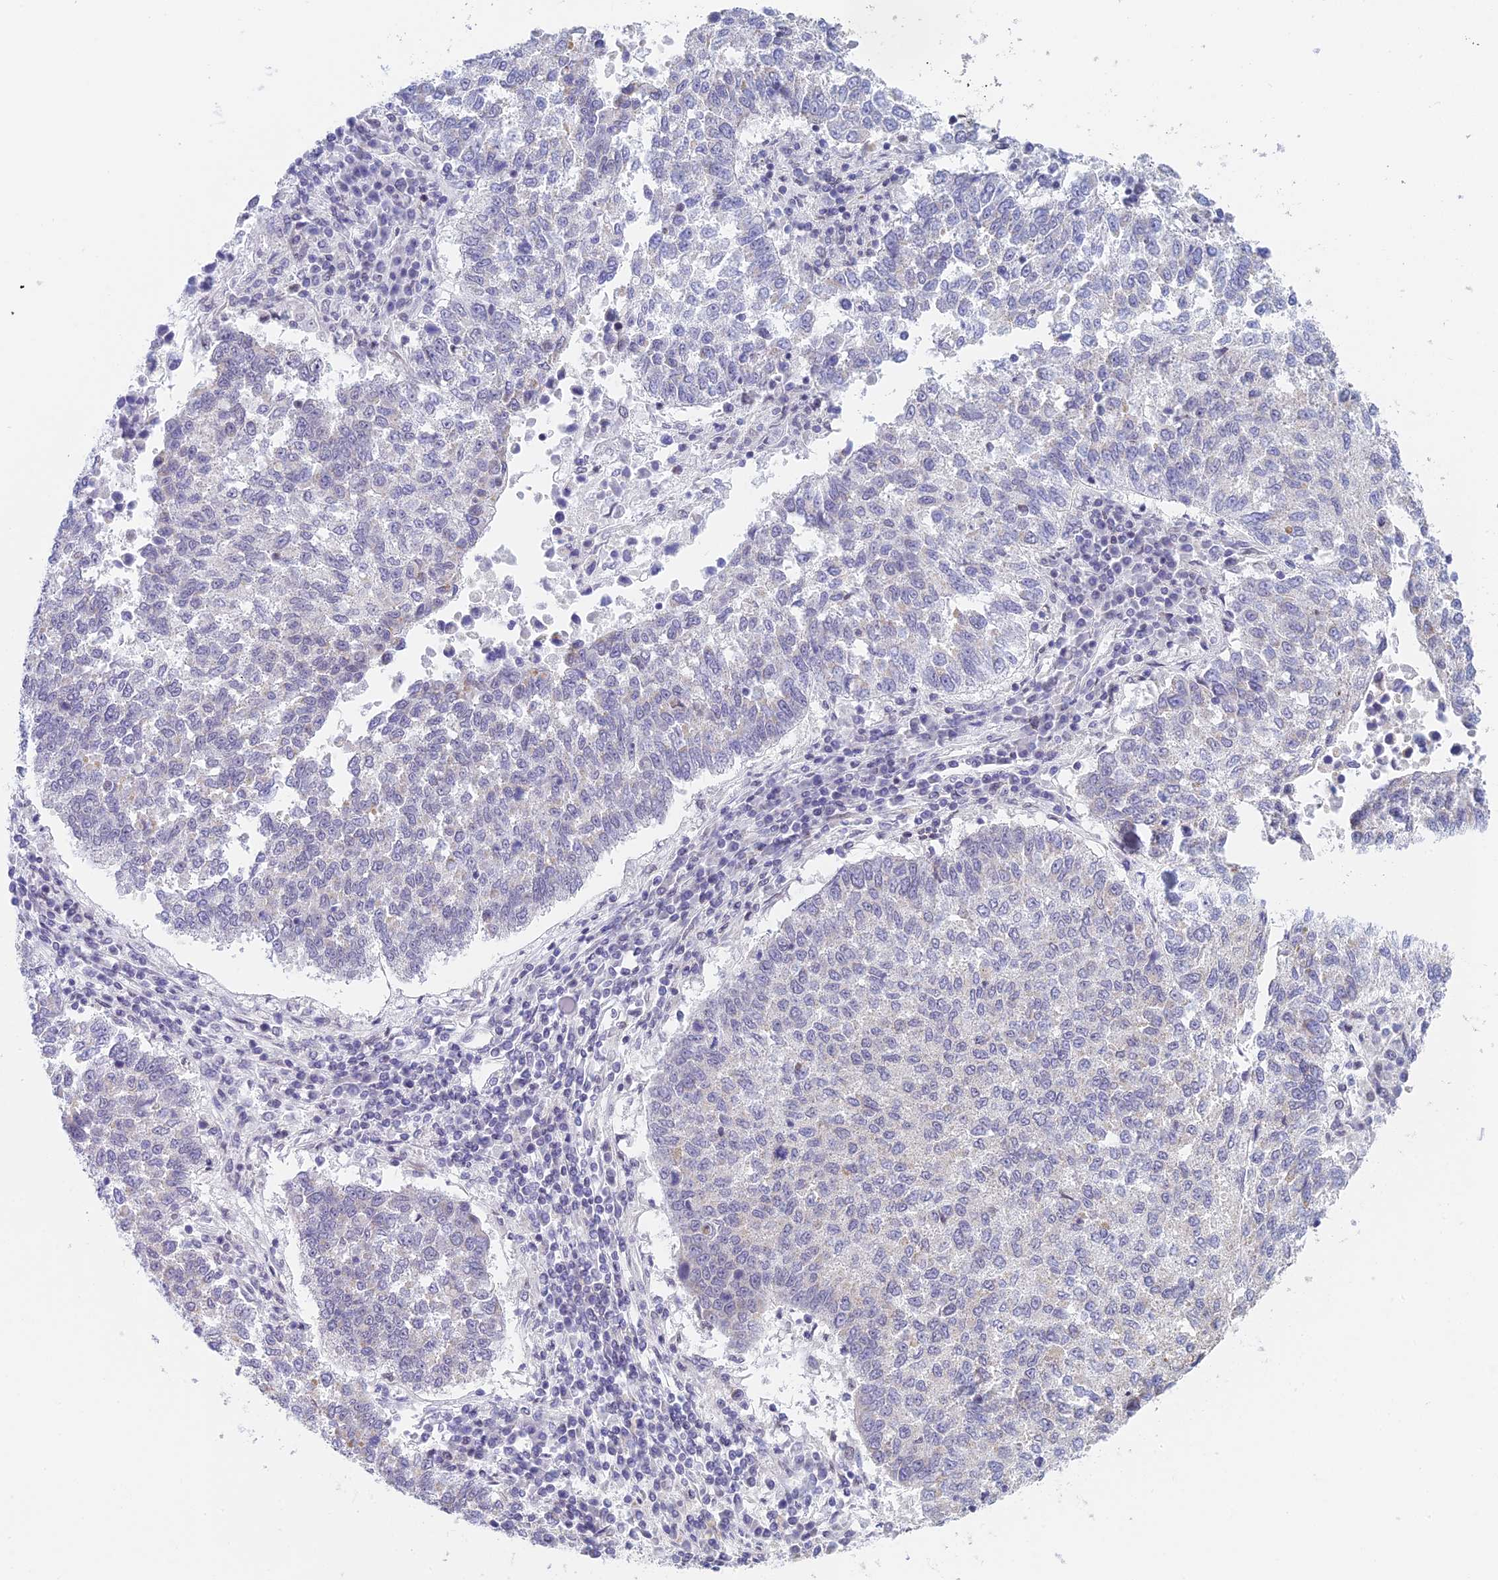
{"staining": {"intensity": "negative", "quantity": "none", "location": "none"}, "tissue": "lung cancer", "cell_type": "Tumor cells", "image_type": "cancer", "snomed": [{"axis": "morphology", "description": "Squamous cell carcinoma, NOS"}, {"axis": "topography", "description": "Lung"}], "caption": "Lung squamous cell carcinoma was stained to show a protein in brown. There is no significant staining in tumor cells.", "gene": "REXO5", "patient": {"sex": "male", "age": 73}}